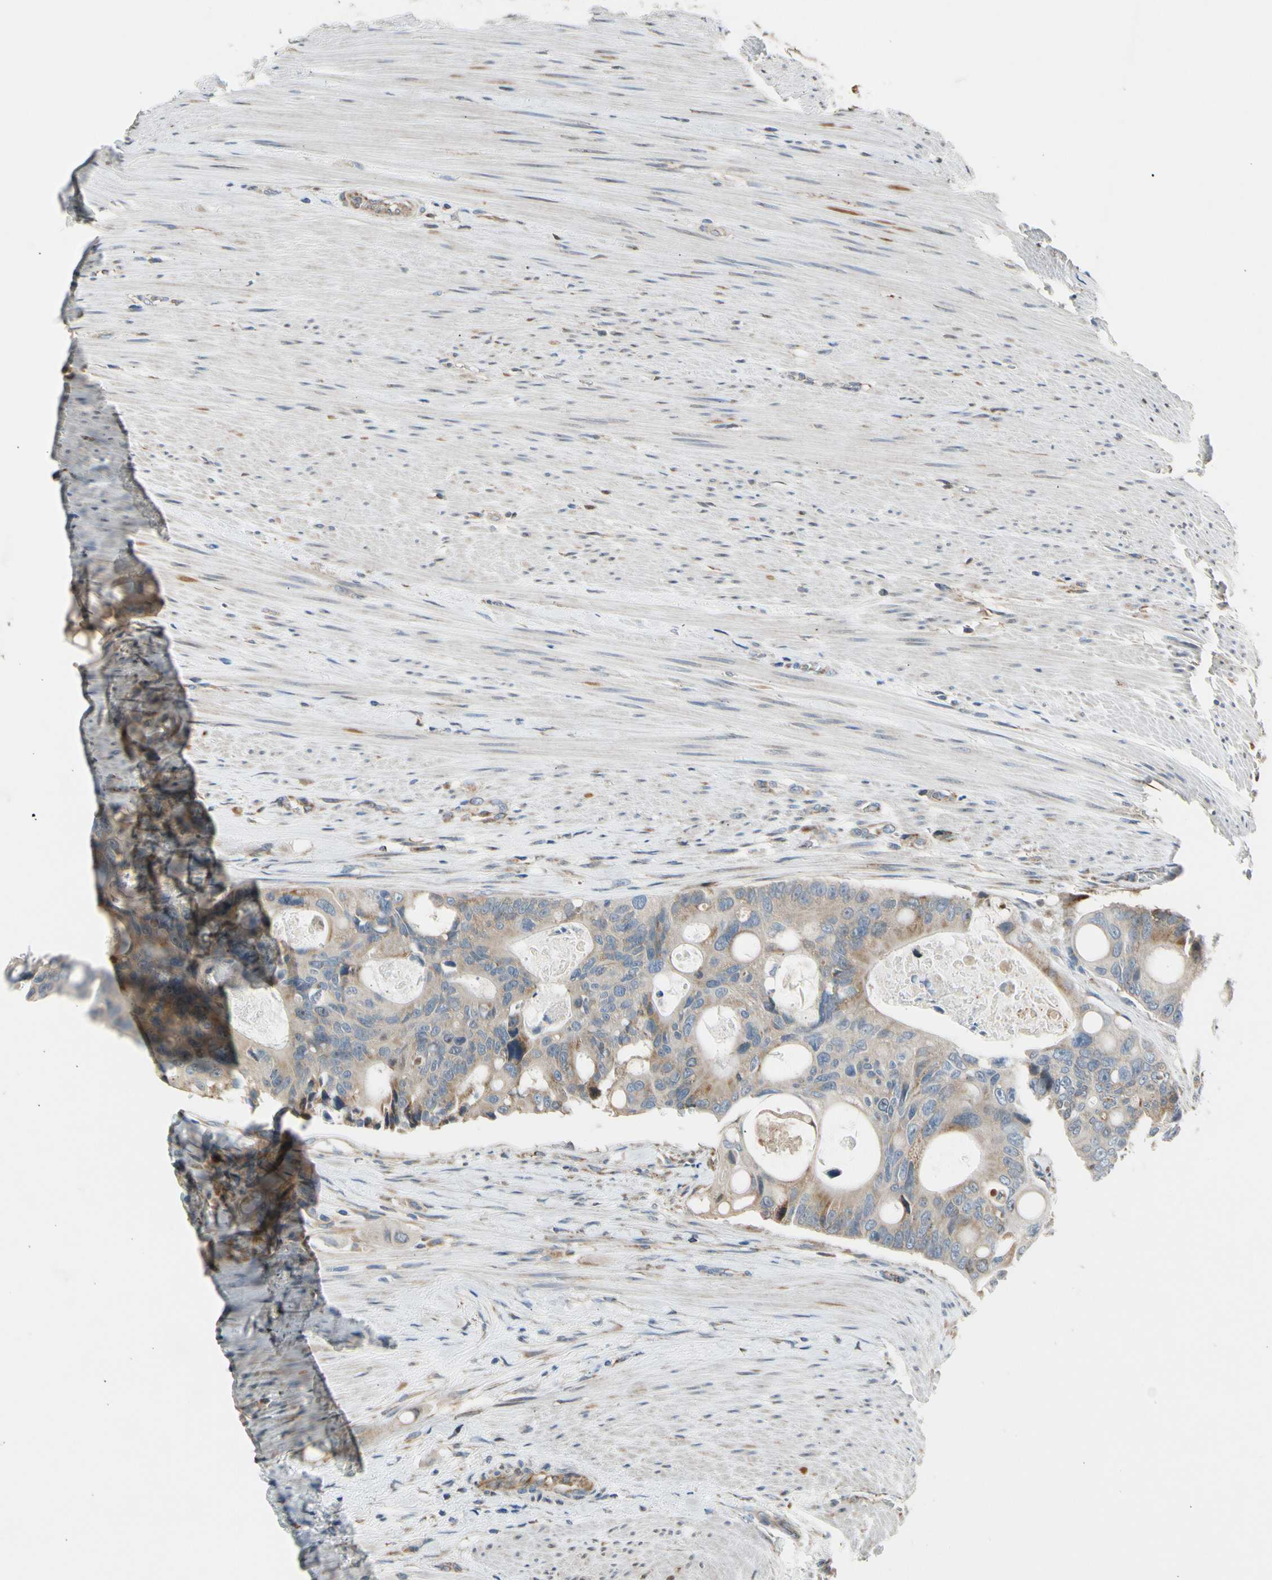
{"staining": {"intensity": "weak", "quantity": ">75%", "location": "cytoplasmic/membranous"}, "tissue": "colorectal cancer", "cell_type": "Tumor cells", "image_type": "cancer", "snomed": [{"axis": "morphology", "description": "Adenocarcinoma, NOS"}, {"axis": "topography", "description": "Colon"}], "caption": "Human colorectal cancer stained for a protein (brown) demonstrates weak cytoplasmic/membranous positive staining in approximately >75% of tumor cells.", "gene": "NPHP3", "patient": {"sex": "female", "age": 57}}